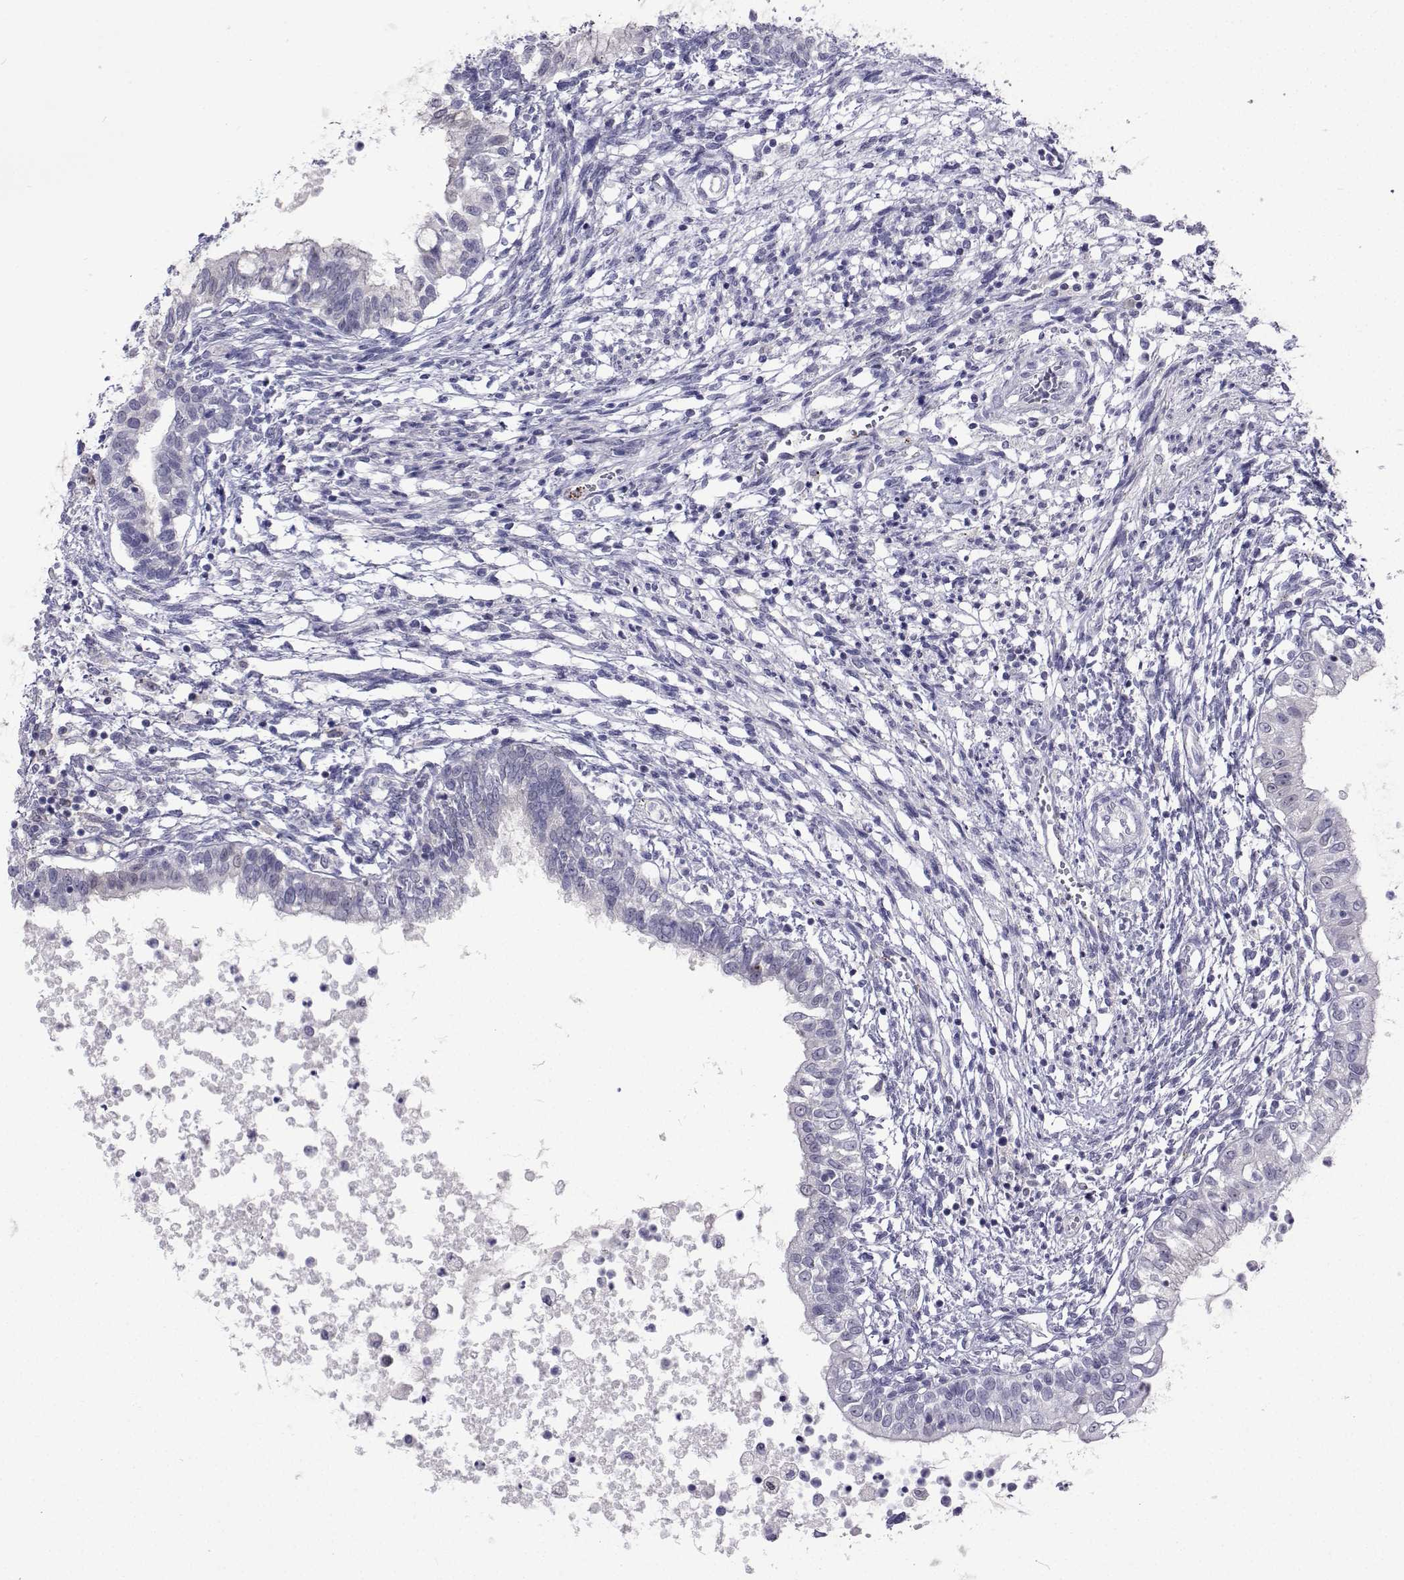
{"staining": {"intensity": "negative", "quantity": "none", "location": "none"}, "tissue": "testis cancer", "cell_type": "Tumor cells", "image_type": "cancer", "snomed": [{"axis": "morphology", "description": "Carcinoma, Embryonal, NOS"}, {"axis": "topography", "description": "Testis"}], "caption": "IHC image of human testis embryonal carcinoma stained for a protein (brown), which exhibits no positivity in tumor cells.", "gene": "GALM", "patient": {"sex": "male", "age": 37}}